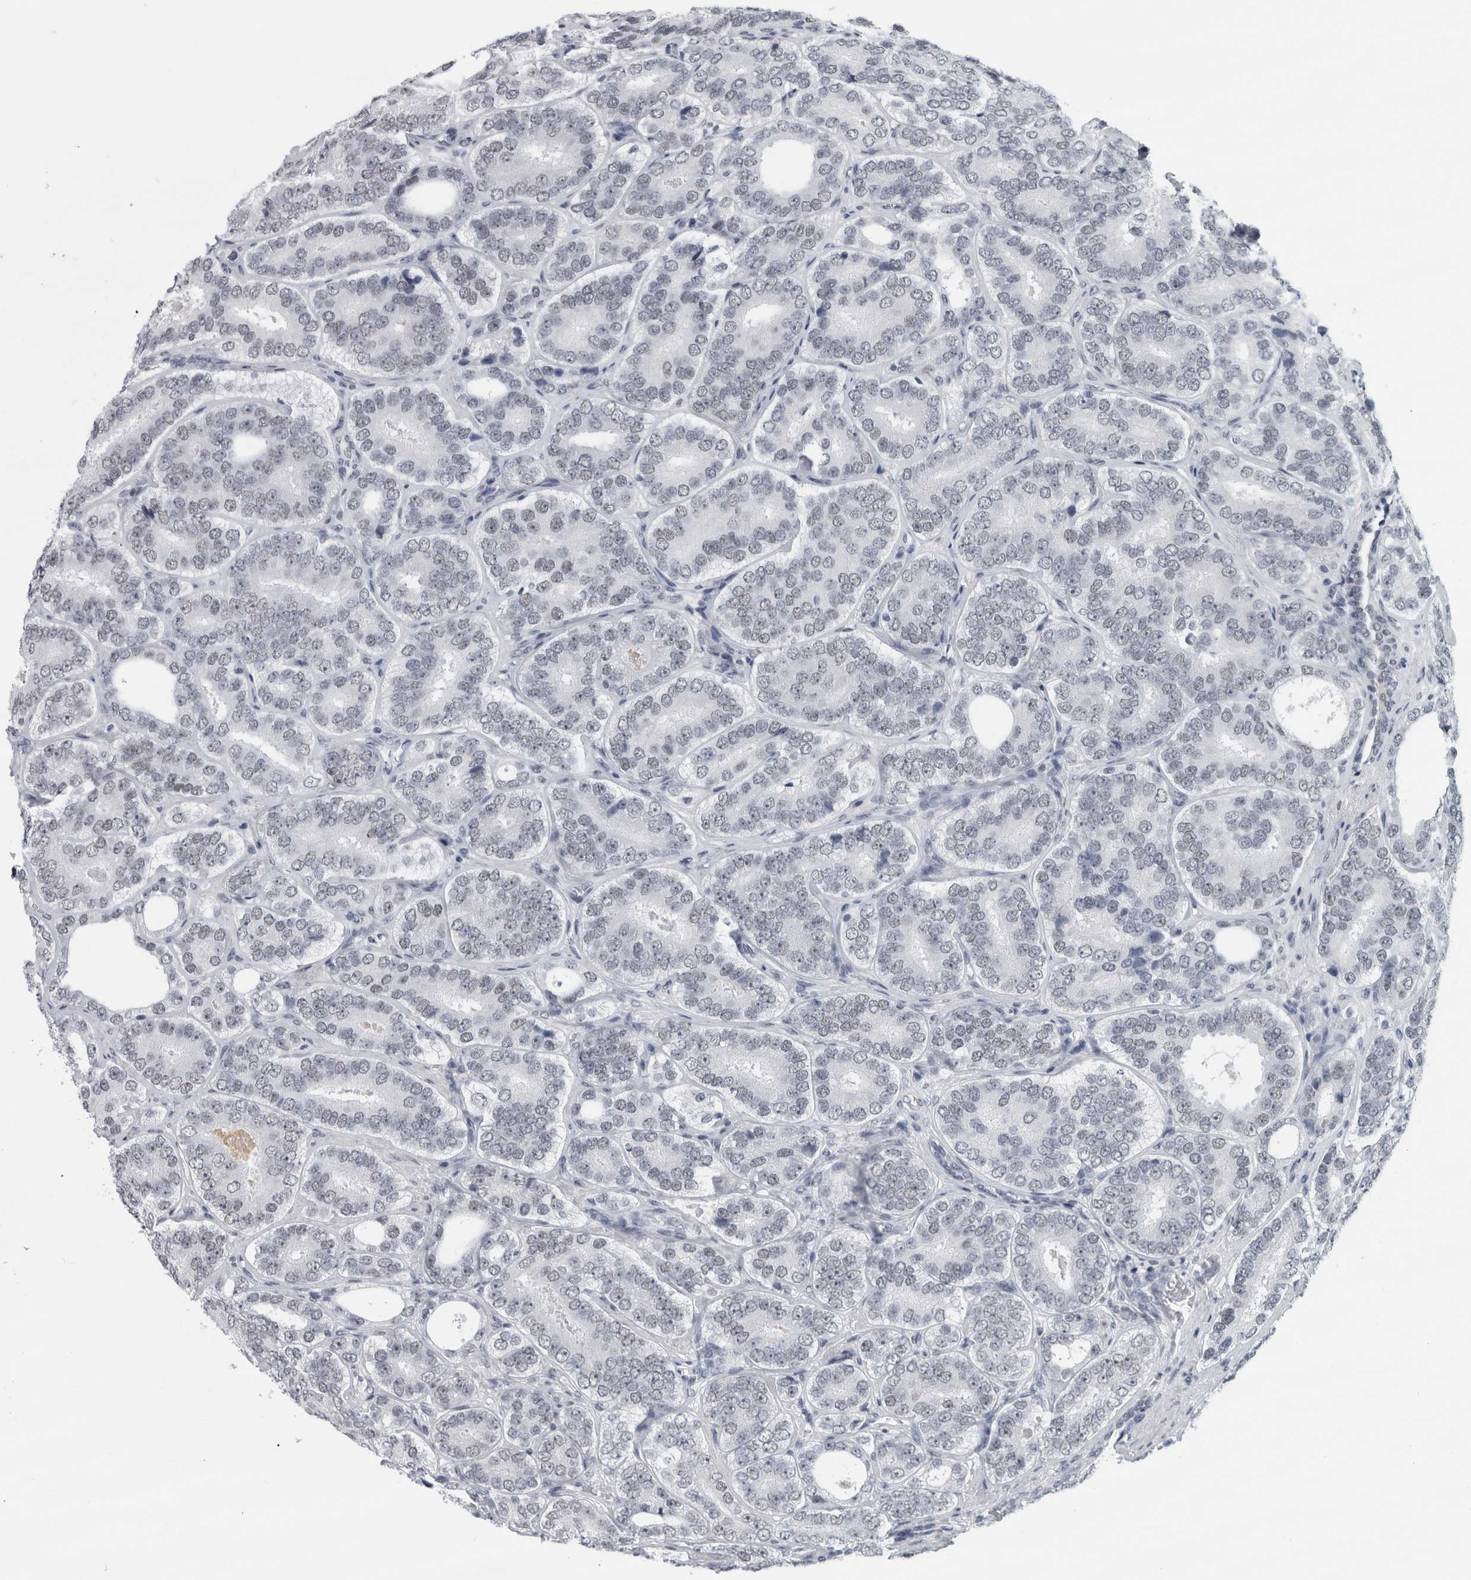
{"staining": {"intensity": "negative", "quantity": "none", "location": "none"}, "tissue": "prostate cancer", "cell_type": "Tumor cells", "image_type": "cancer", "snomed": [{"axis": "morphology", "description": "Adenocarcinoma, High grade"}, {"axis": "topography", "description": "Prostate"}], "caption": "Micrograph shows no protein expression in tumor cells of prostate cancer tissue.", "gene": "ARID4B", "patient": {"sex": "male", "age": 56}}